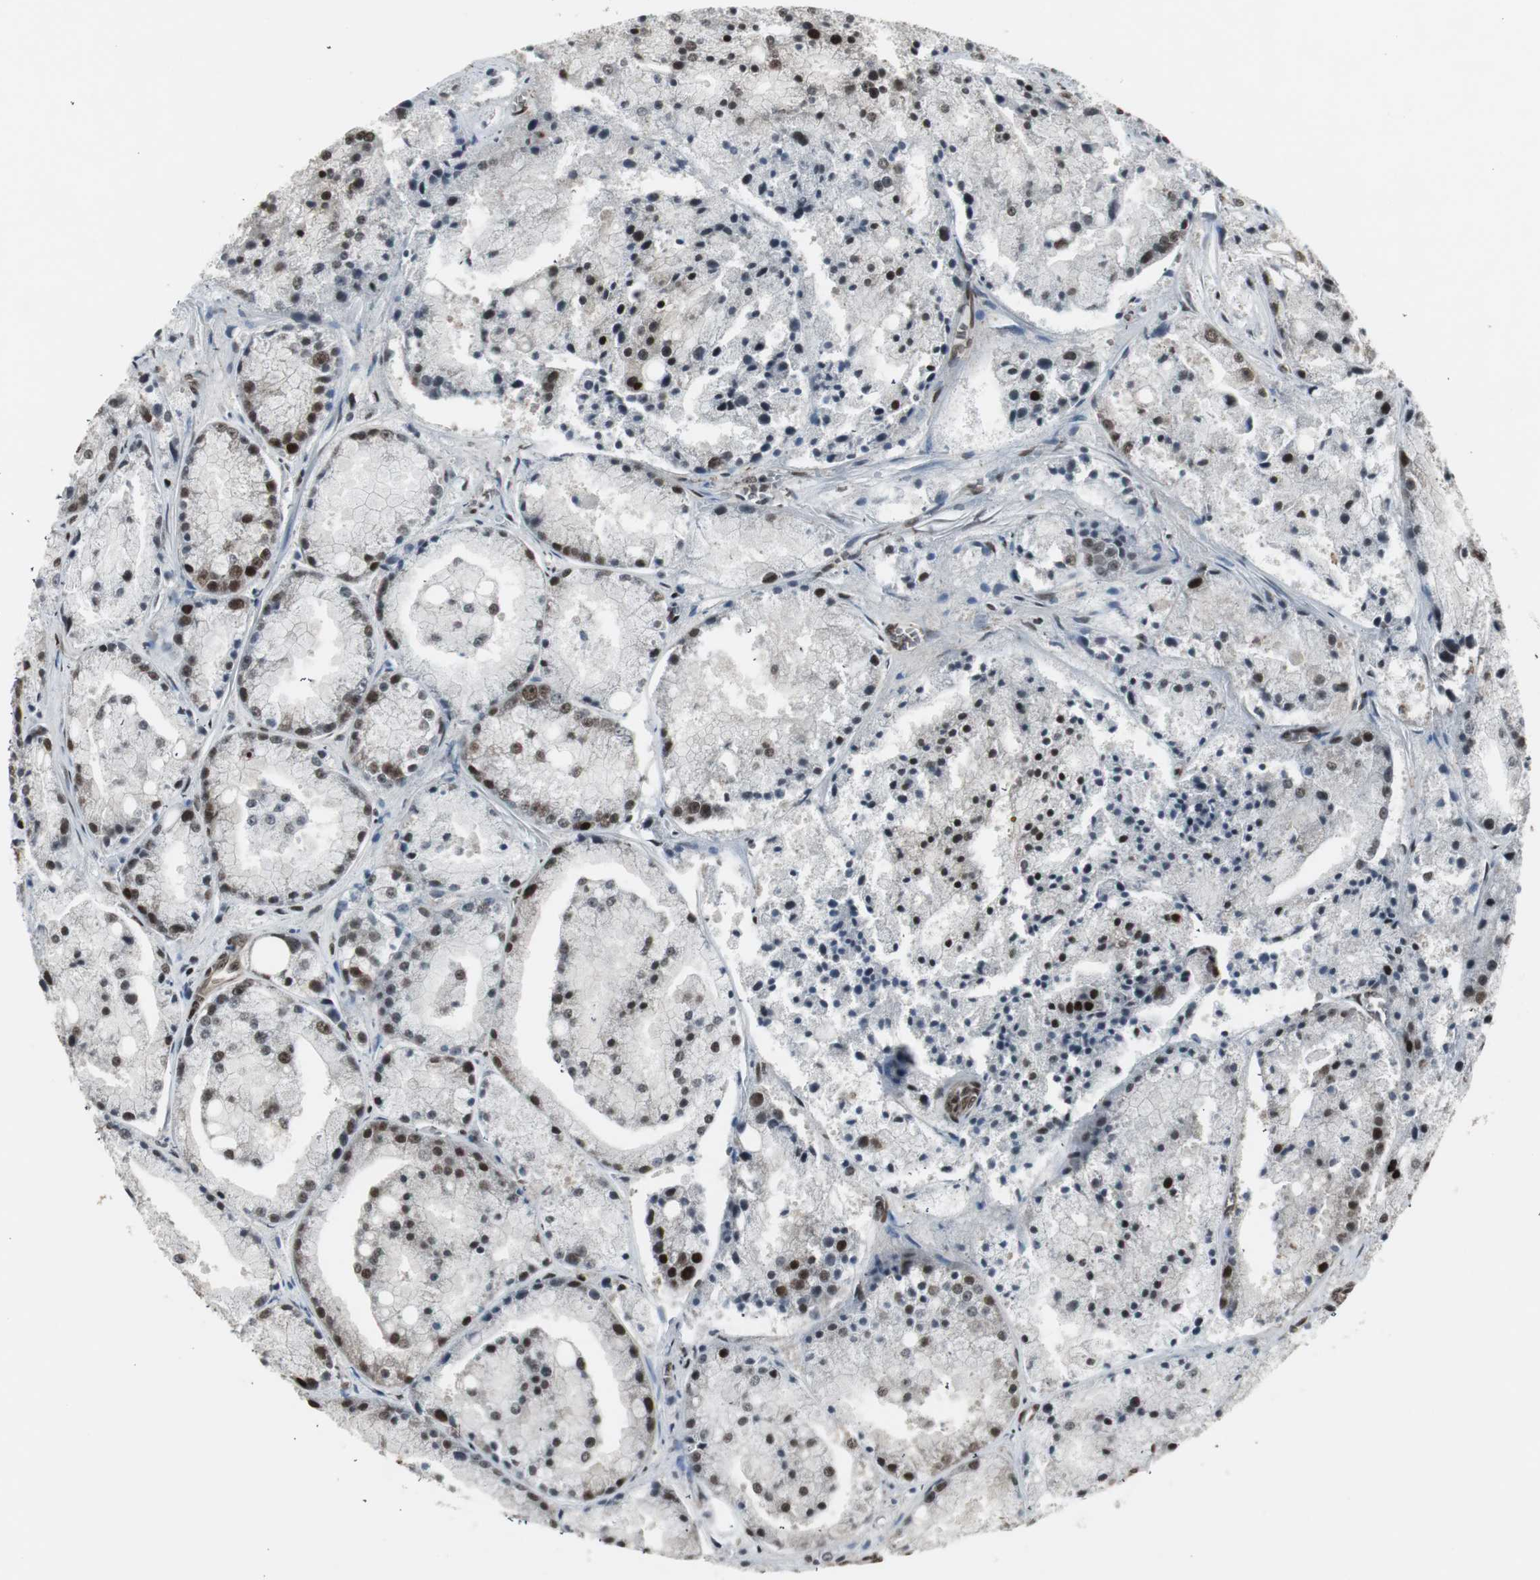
{"staining": {"intensity": "strong", "quantity": ">75%", "location": "nuclear"}, "tissue": "prostate cancer", "cell_type": "Tumor cells", "image_type": "cancer", "snomed": [{"axis": "morphology", "description": "Adenocarcinoma, Low grade"}, {"axis": "topography", "description": "Prostate"}], "caption": "Immunohistochemistry photomicrograph of neoplastic tissue: human low-grade adenocarcinoma (prostate) stained using IHC exhibits high levels of strong protein expression localized specifically in the nuclear of tumor cells, appearing as a nuclear brown color.", "gene": "TAF5", "patient": {"sex": "male", "age": 64}}